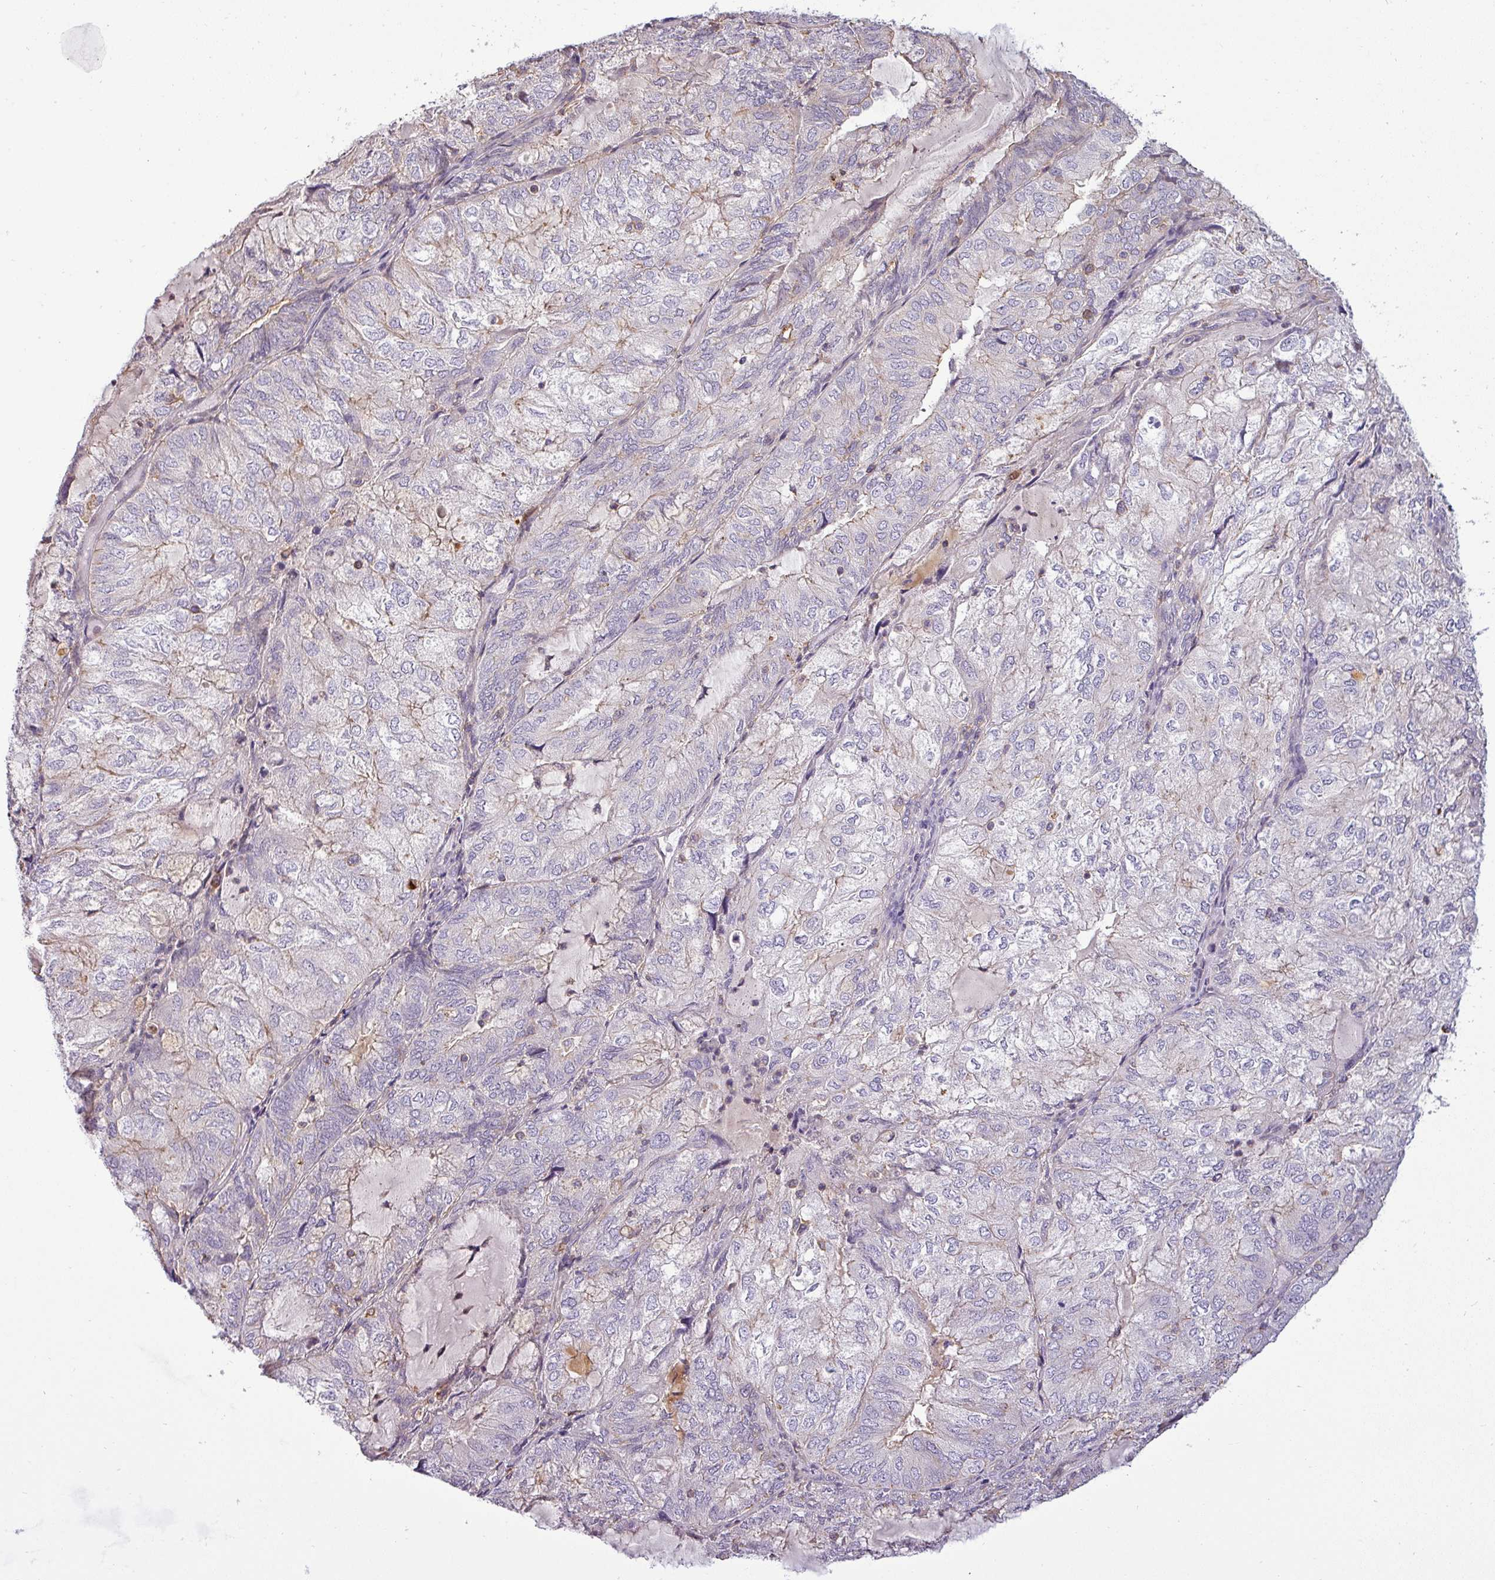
{"staining": {"intensity": "negative", "quantity": "none", "location": "none"}, "tissue": "endometrial cancer", "cell_type": "Tumor cells", "image_type": "cancer", "snomed": [{"axis": "morphology", "description": "Adenocarcinoma, NOS"}, {"axis": "topography", "description": "Endometrium"}], "caption": "This is a micrograph of IHC staining of adenocarcinoma (endometrial), which shows no positivity in tumor cells.", "gene": "ZNF835", "patient": {"sex": "female", "age": 81}}